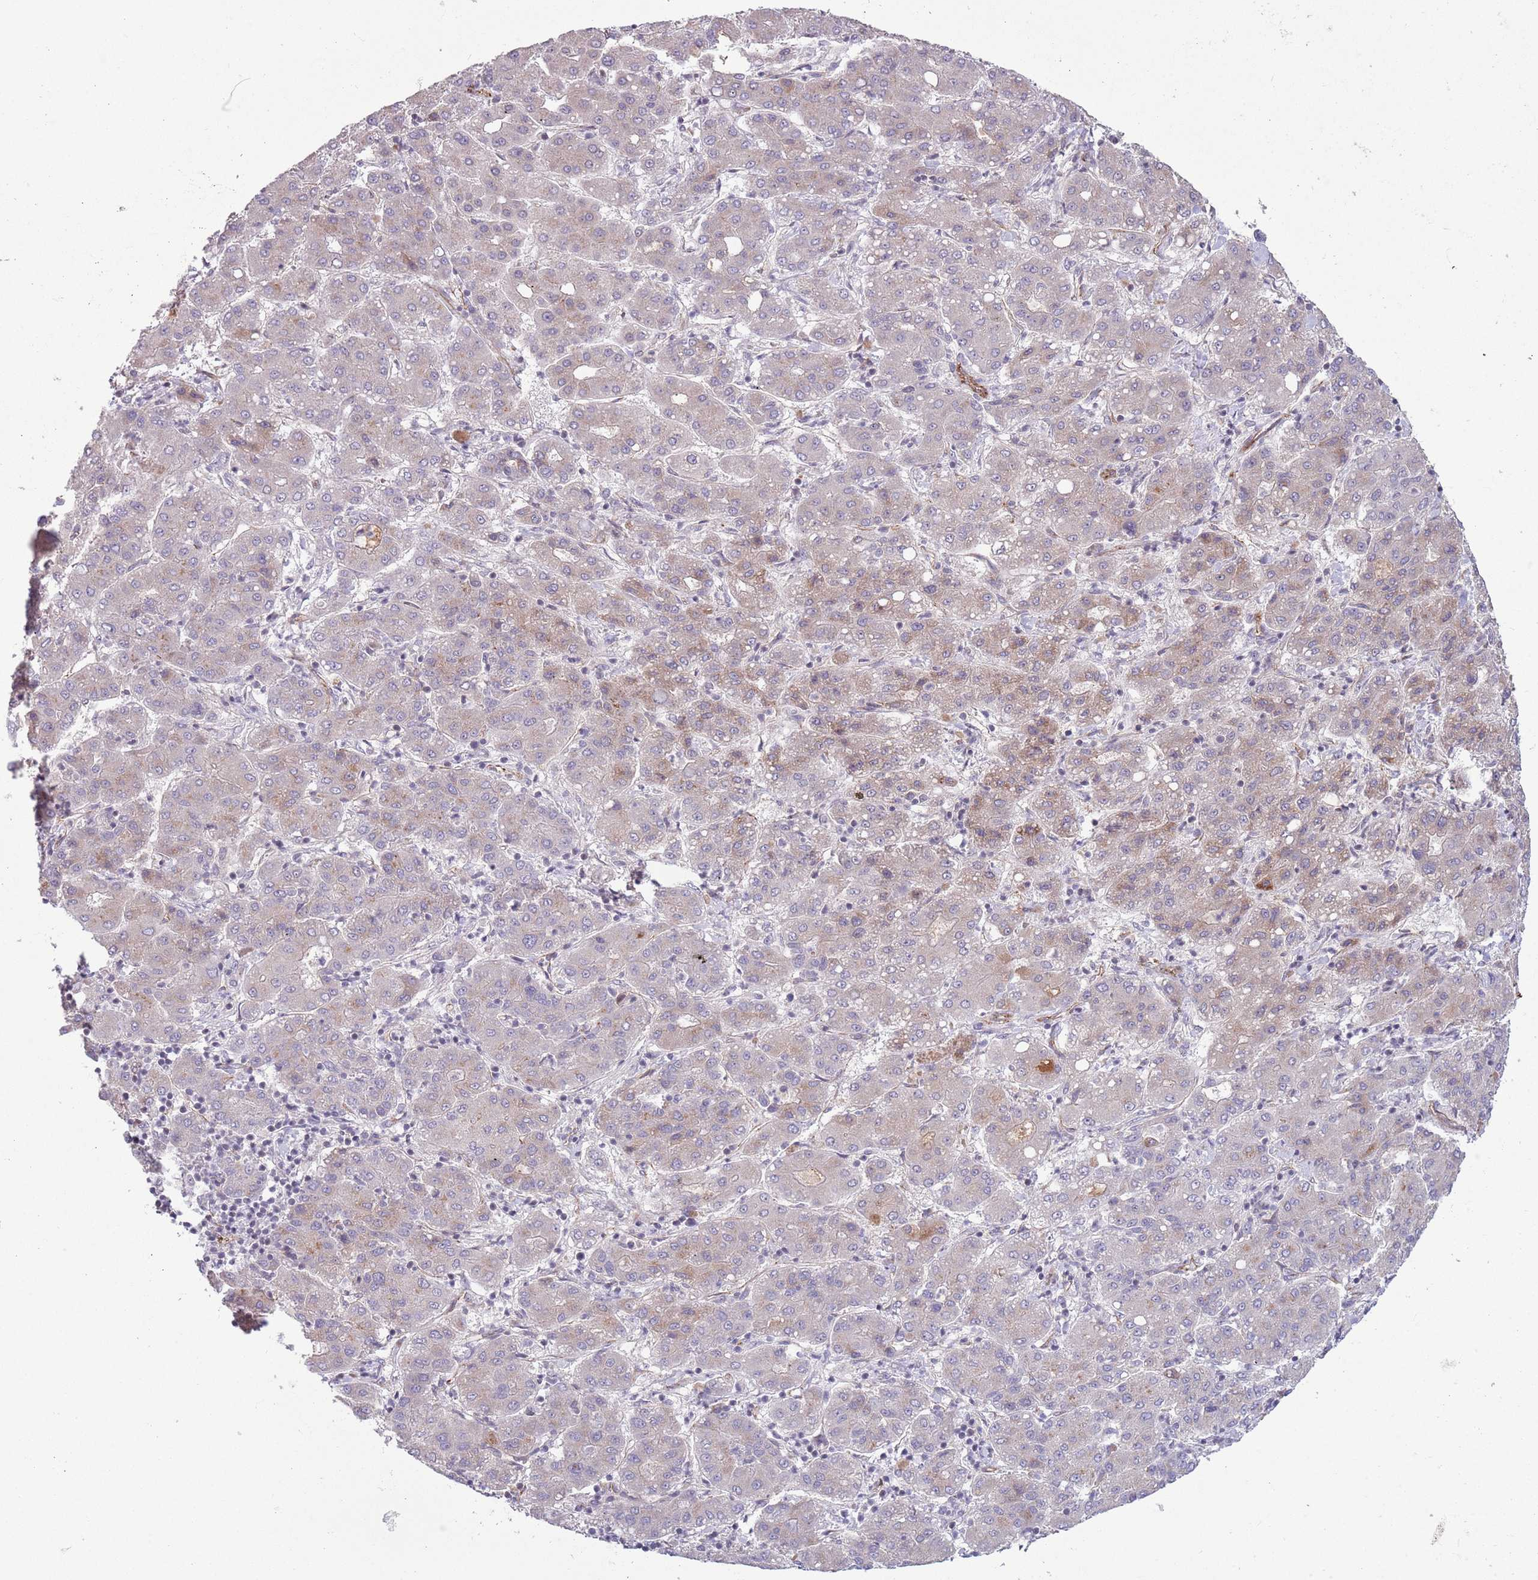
{"staining": {"intensity": "negative", "quantity": "none", "location": "none"}, "tissue": "liver cancer", "cell_type": "Tumor cells", "image_type": "cancer", "snomed": [{"axis": "morphology", "description": "Carcinoma, Hepatocellular, NOS"}, {"axis": "topography", "description": "Liver"}], "caption": "There is no significant staining in tumor cells of liver hepatocellular carcinoma.", "gene": "DPP10", "patient": {"sex": "male", "age": 65}}